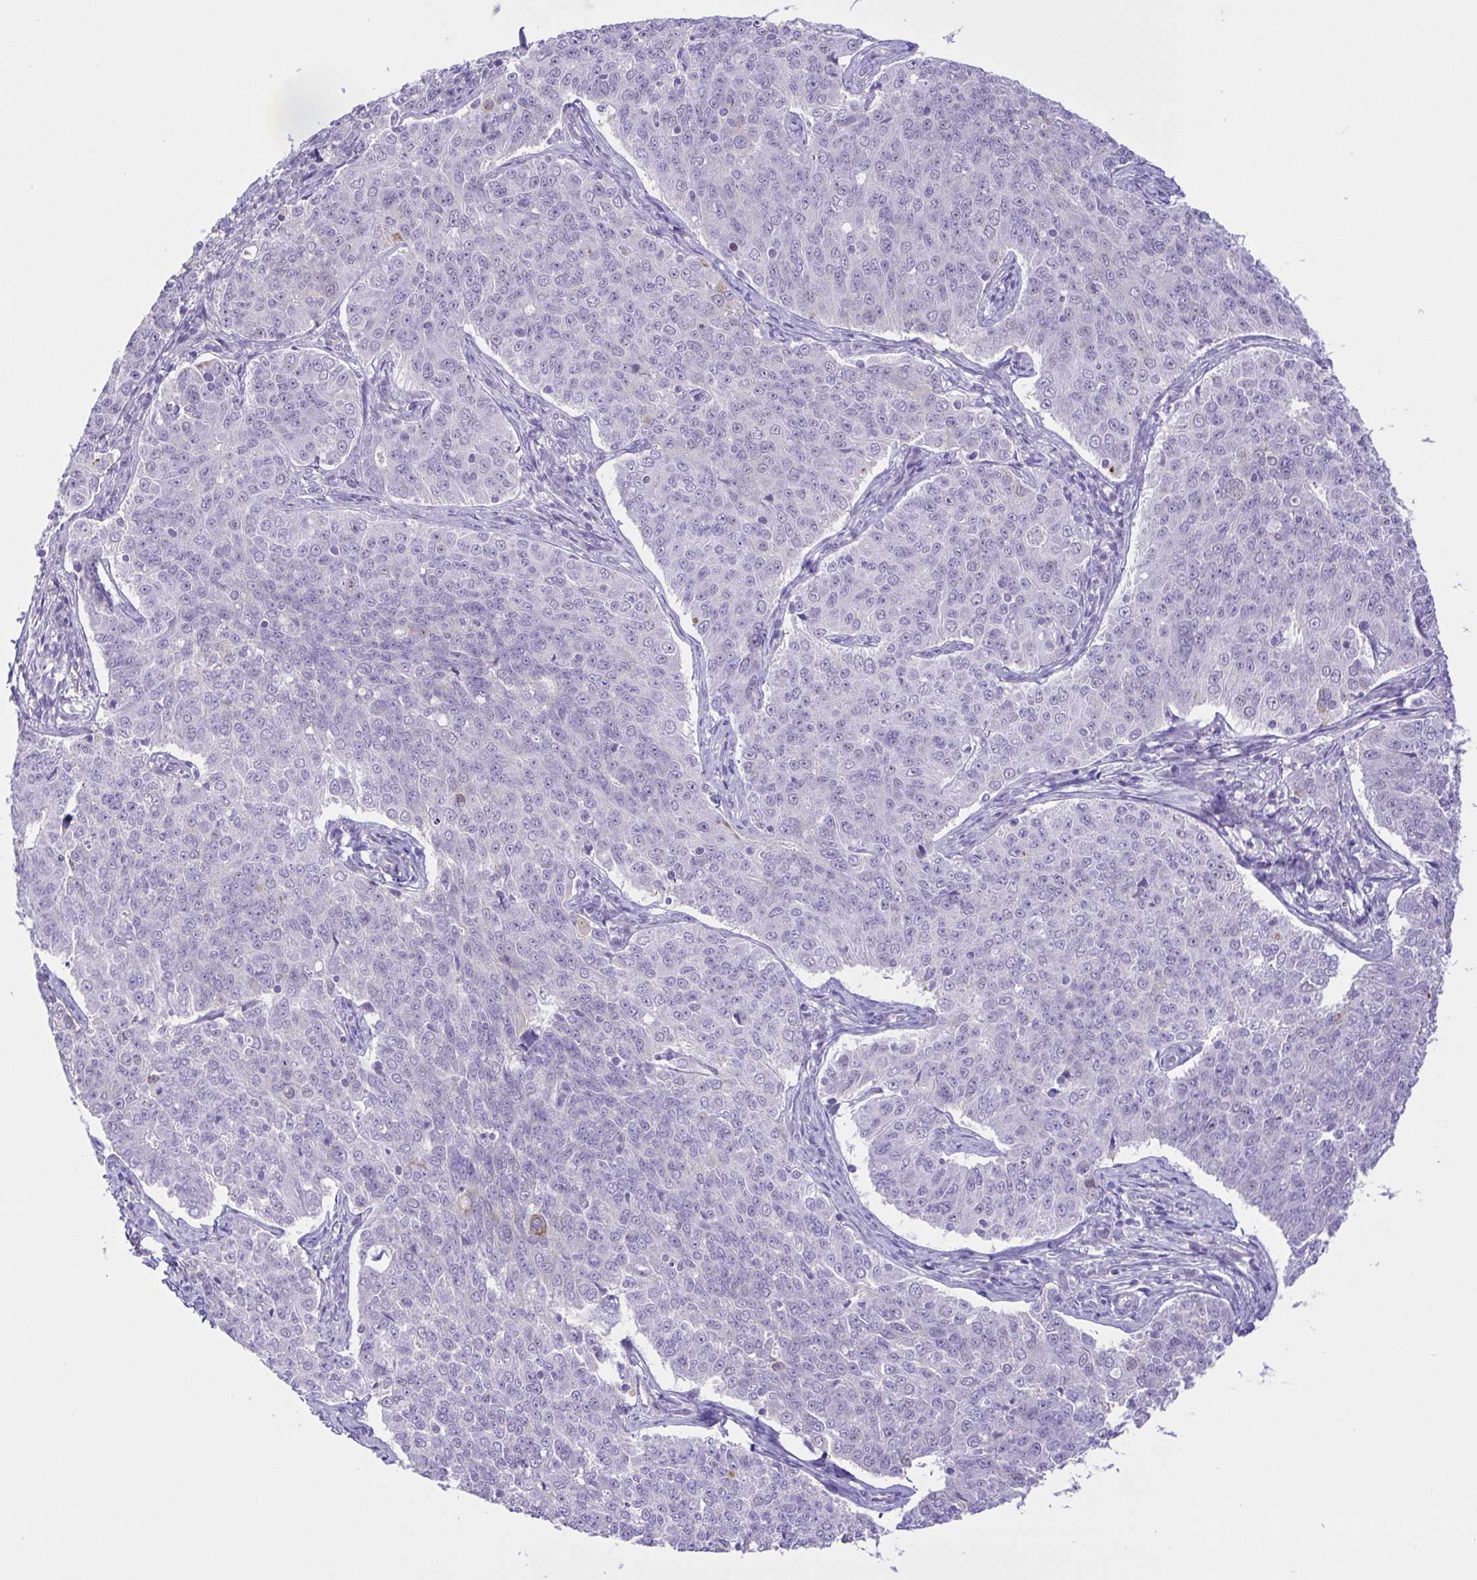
{"staining": {"intensity": "negative", "quantity": "none", "location": "none"}, "tissue": "endometrial cancer", "cell_type": "Tumor cells", "image_type": "cancer", "snomed": [{"axis": "morphology", "description": "Adenocarcinoma, NOS"}, {"axis": "topography", "description": "Endometrium"}], "caption": "This is an immunohistochemistry (IHC) micrograph of human endometrial cancer (adenocarcinoma). There is no staining in tumor cells.", "gene": "DCLK2", "patient": {"sex": "female", "age": 43}}